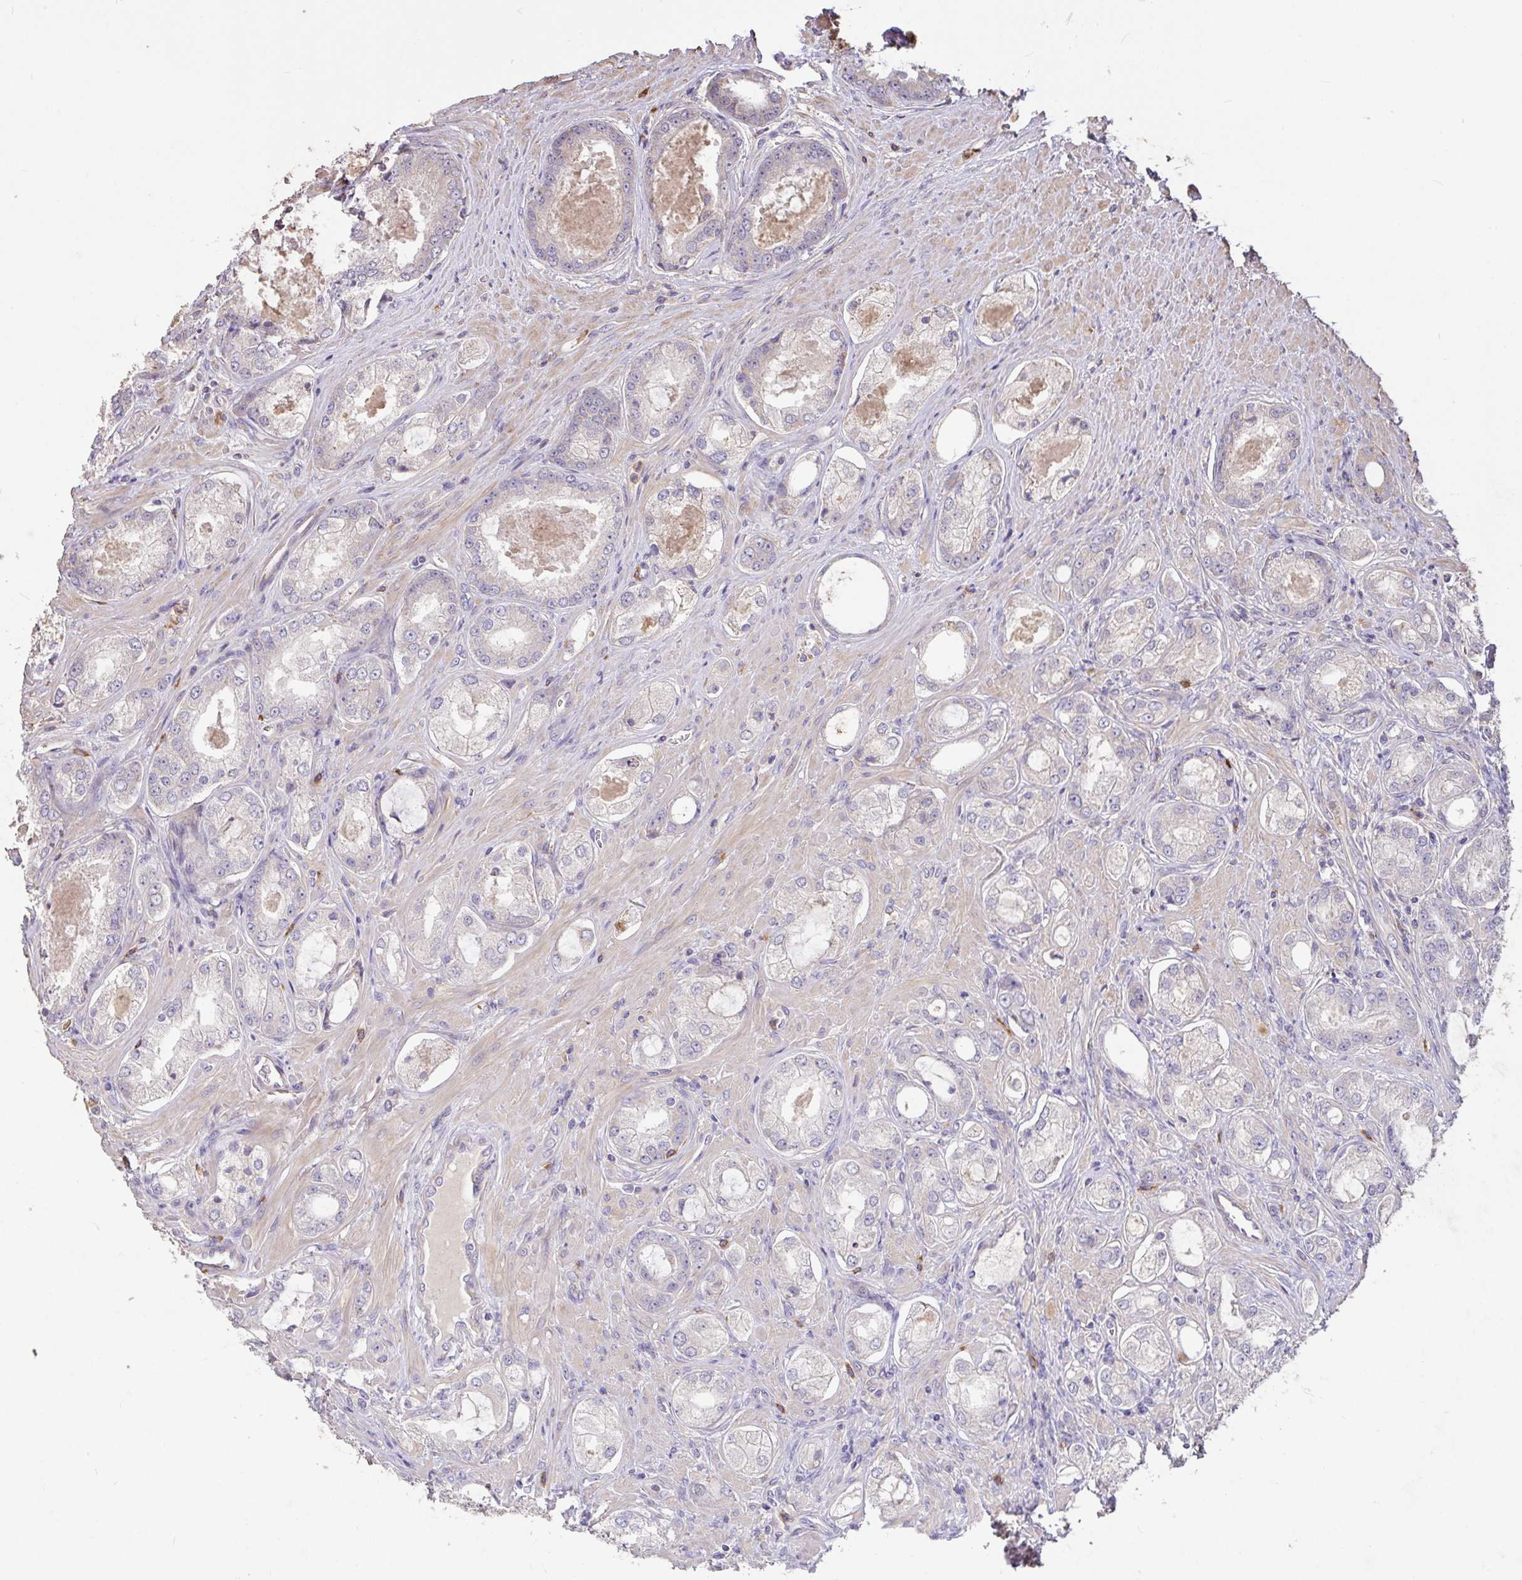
{"staining": {"intensity": "negative", "quantity": "none", "location": "none"}, "tissue": "prostate cancer", "cell_type": "Tumor cells", "image_type": "cancer", "snomed": [{"axis": "morphology", "description": "Adenocarcinoma, Low grade"}, {"axis": "topography", "description": "Prostate"}], "caption": "High magnification brightfield microscopy of low-grade adenocarcinoma (prostate) stained with DAB (3,3'-diaminobenzidine) (brown) and counterstained with hematoxylin (blue): tumor cells show no significant positivity.", "gene": "FCER1A", "patient": {"sex": "male", "age": 68}}